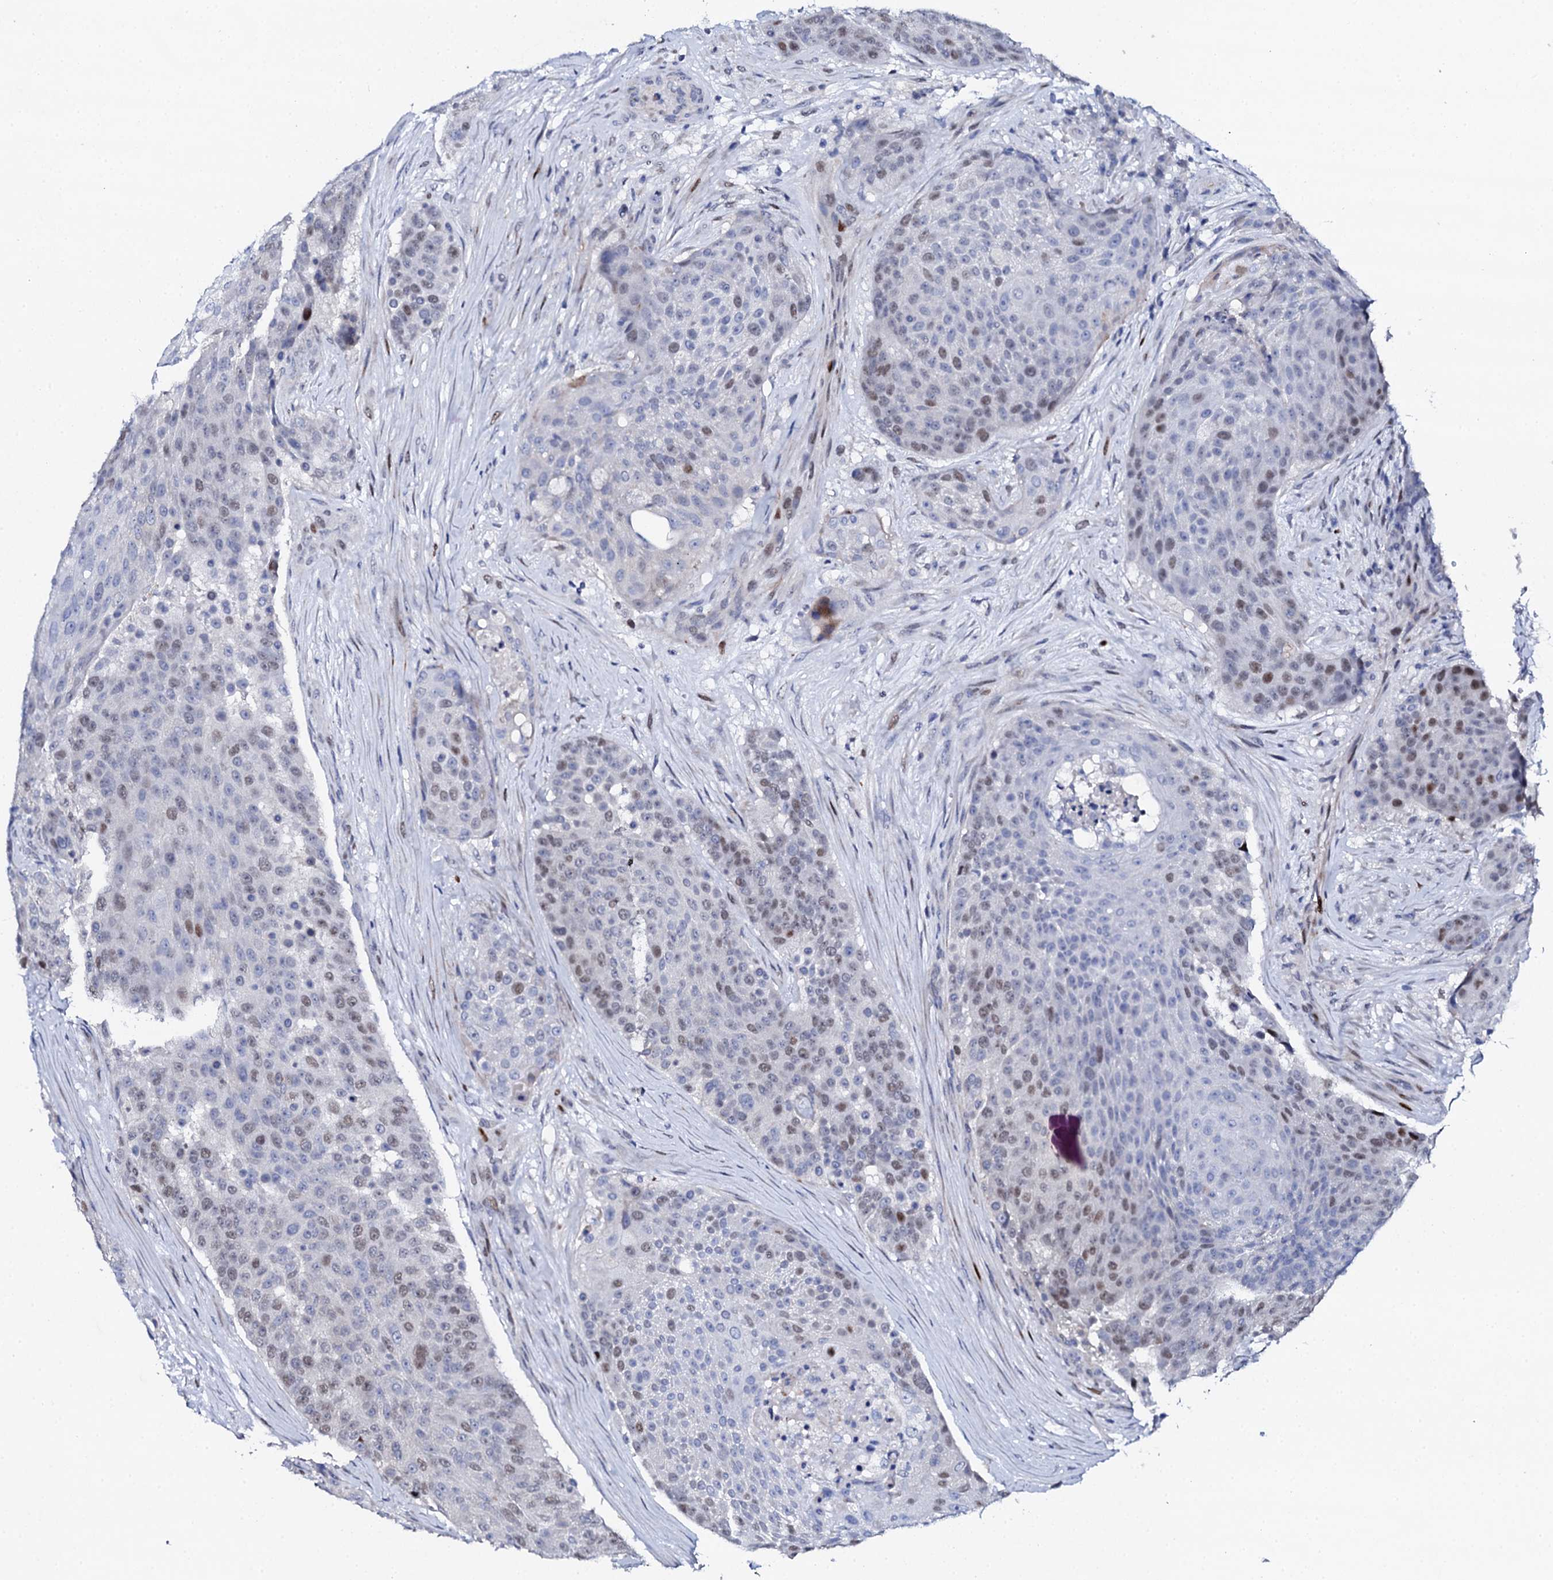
{"staining": {"intensity": "weak", "quantity": "25%-75%", "location": "nuclear"}, "tissue": "urothelial cancer", "cell_type": "Tumor cells", "image_type": "cancer", "snomed": [{"axis": "morphology", "description": "Urothelial carcinoma, High grade"}, {"axis": "topography", "description": "Urinary bladder"}], "caption": "IHC of urothelial cancer displays low levels of weak nuclear staining in approximately 25%-75% of tumor cells.", "gene": "NUDT13", "patient": {"sex": "female", "age": 63}}